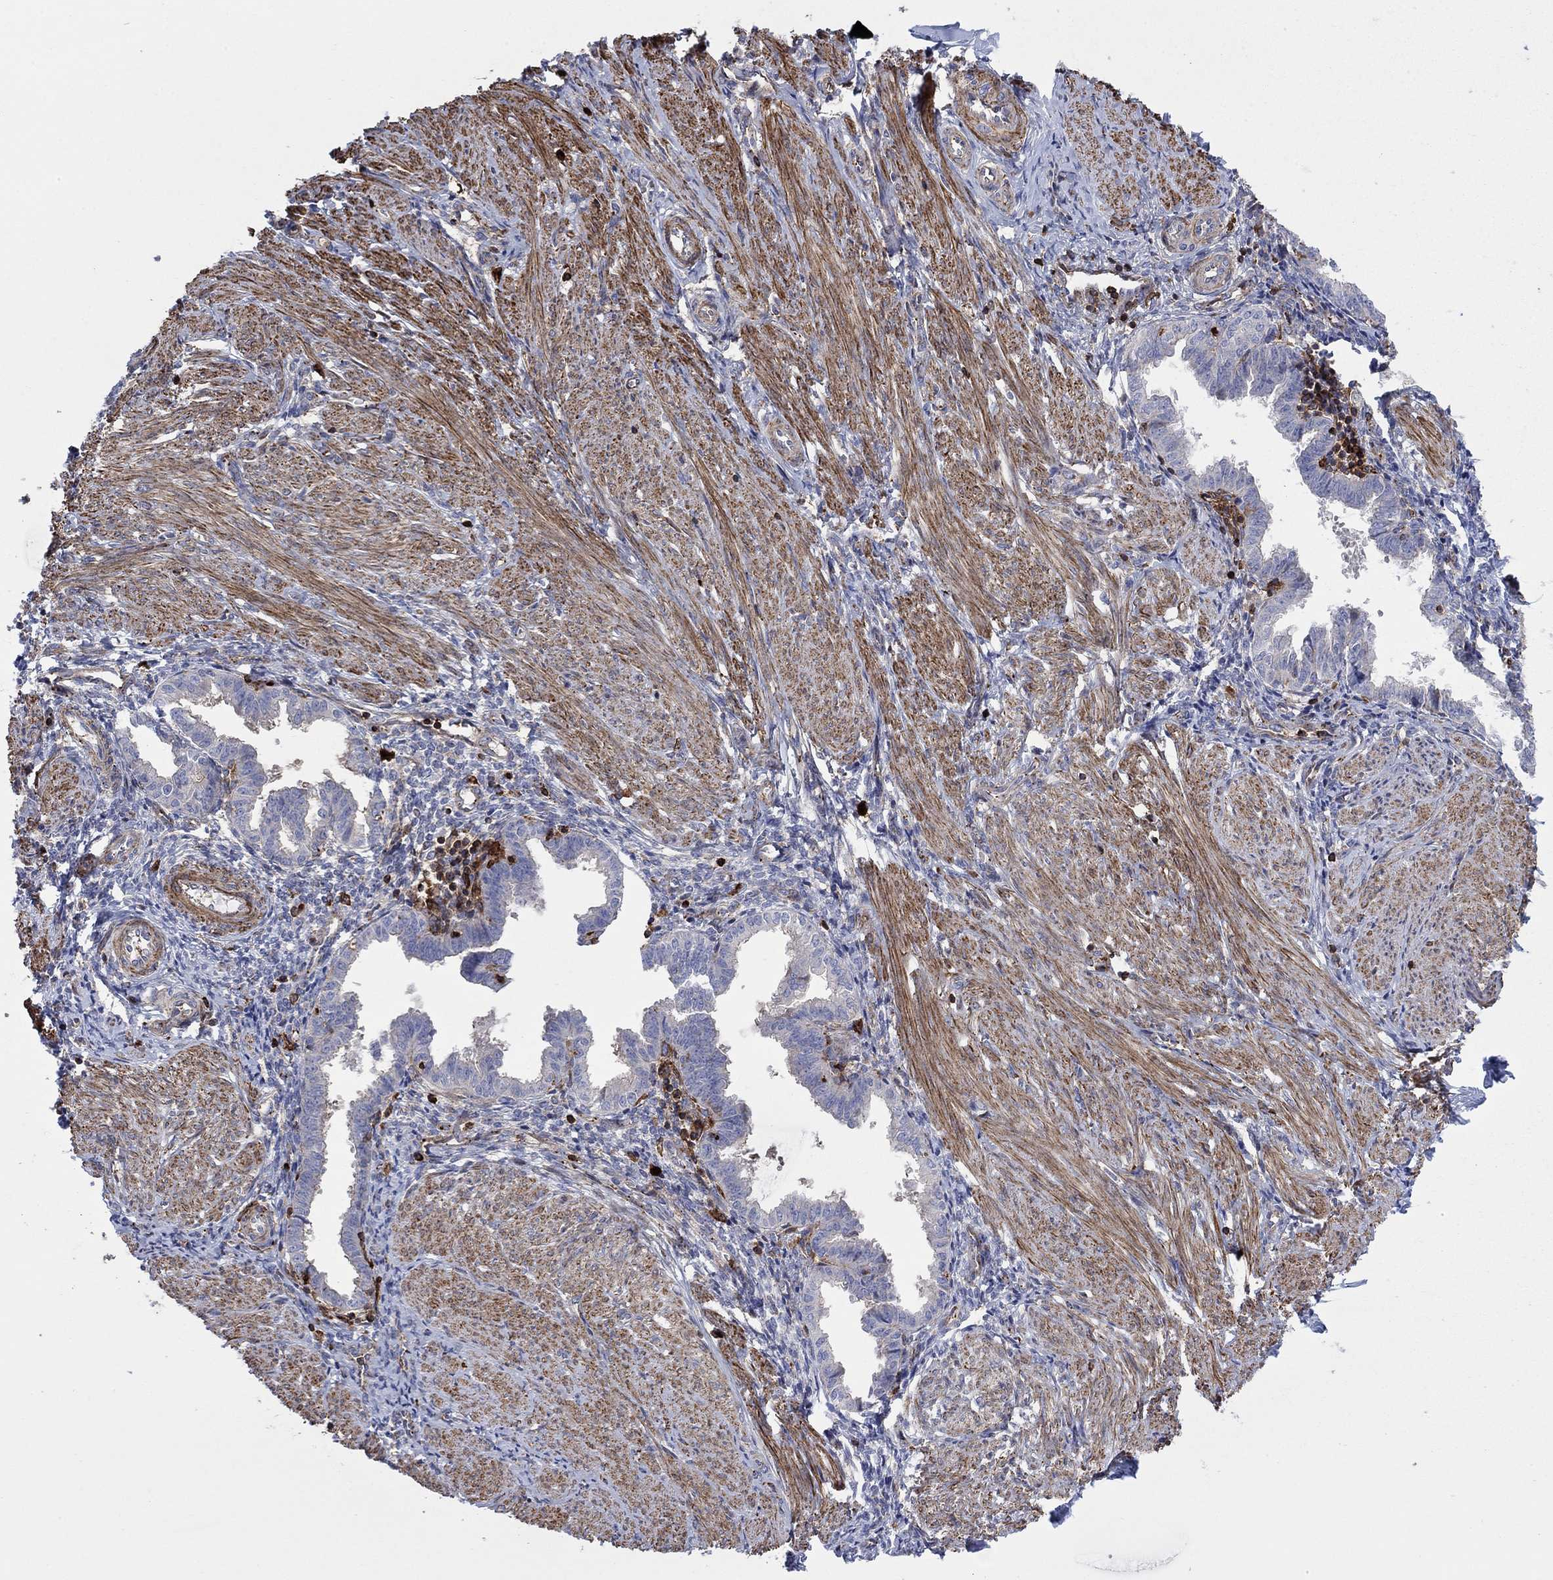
{"staining": {"intensity": "negative", "quantity": "none", "location": "none"}, "tissue": "endometrium", "cell_type": "Cells in endometrial stroma", "image_type": "normal", "snomed": [{"axis": "morphology", "description": "Normal tissue, NOS"}, {"axis": "topography", "description": "Endometrium"}], "caption": "An immunohistochemistry (IHC) image of normal endometrium is shown. There is no staining in cells in endometrial stroma of endometrium. (DAB immunohistochemistry with hematoxylin counter stain).", "gene": "PAG1", "patient": {"sex": "female", "age": 37}}